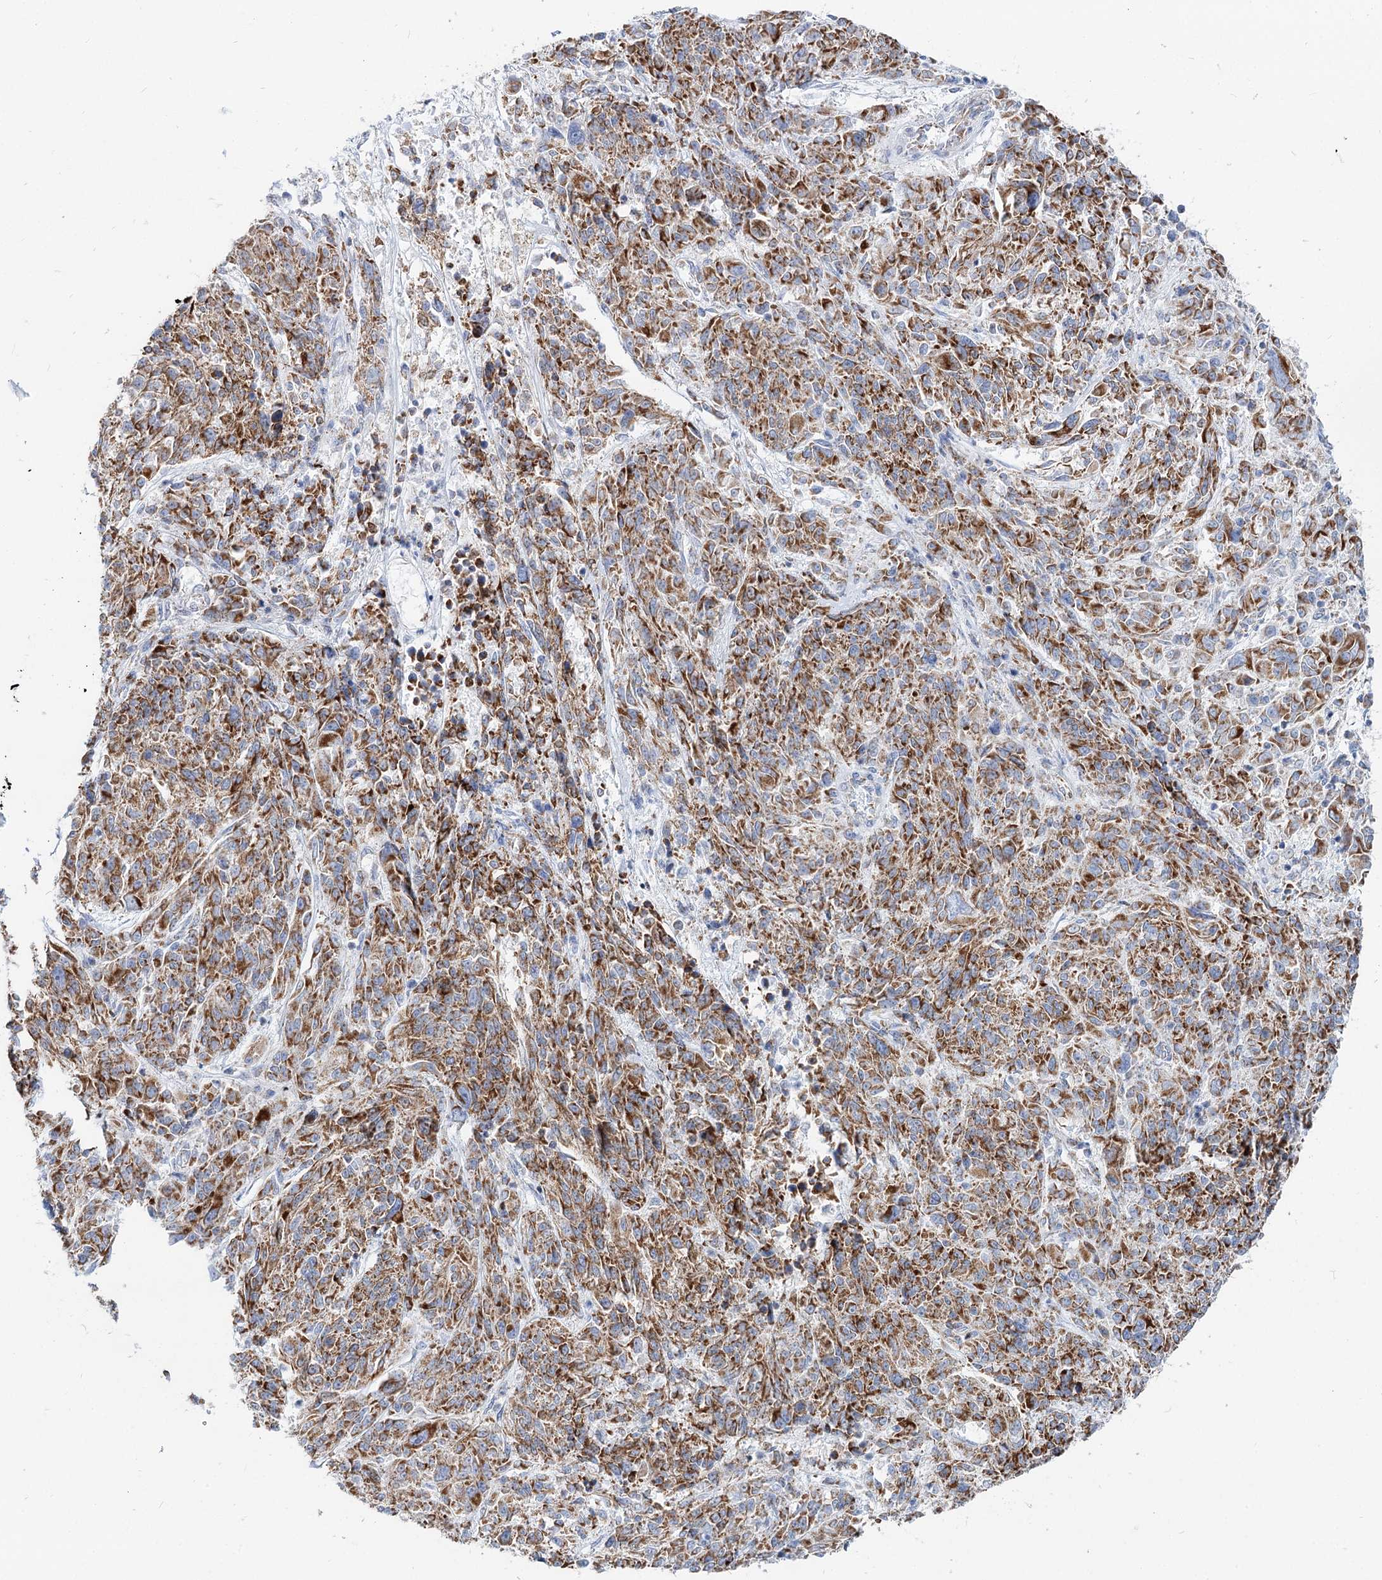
{"staining": {"intensity": "strong", "quantity": ">75%", "location": "cytoplasmic/membranous"}, "tissue": "melanoma", "cell_type": "Tumor cells", "image_type": "cancer", "snomed": [{"axis": "morphology", "description": "Malignant melanoma, NOS"}, {"axis": "topography", "description": "Skin"}], "caption": "Immunohistochemical staining of melanoma exhibits strong cytoplasmic/membranous protein staining in approximately >75% of tumor cells.", "gene": "MCCC2", "patient": {"sex": "male", "age": 53}}